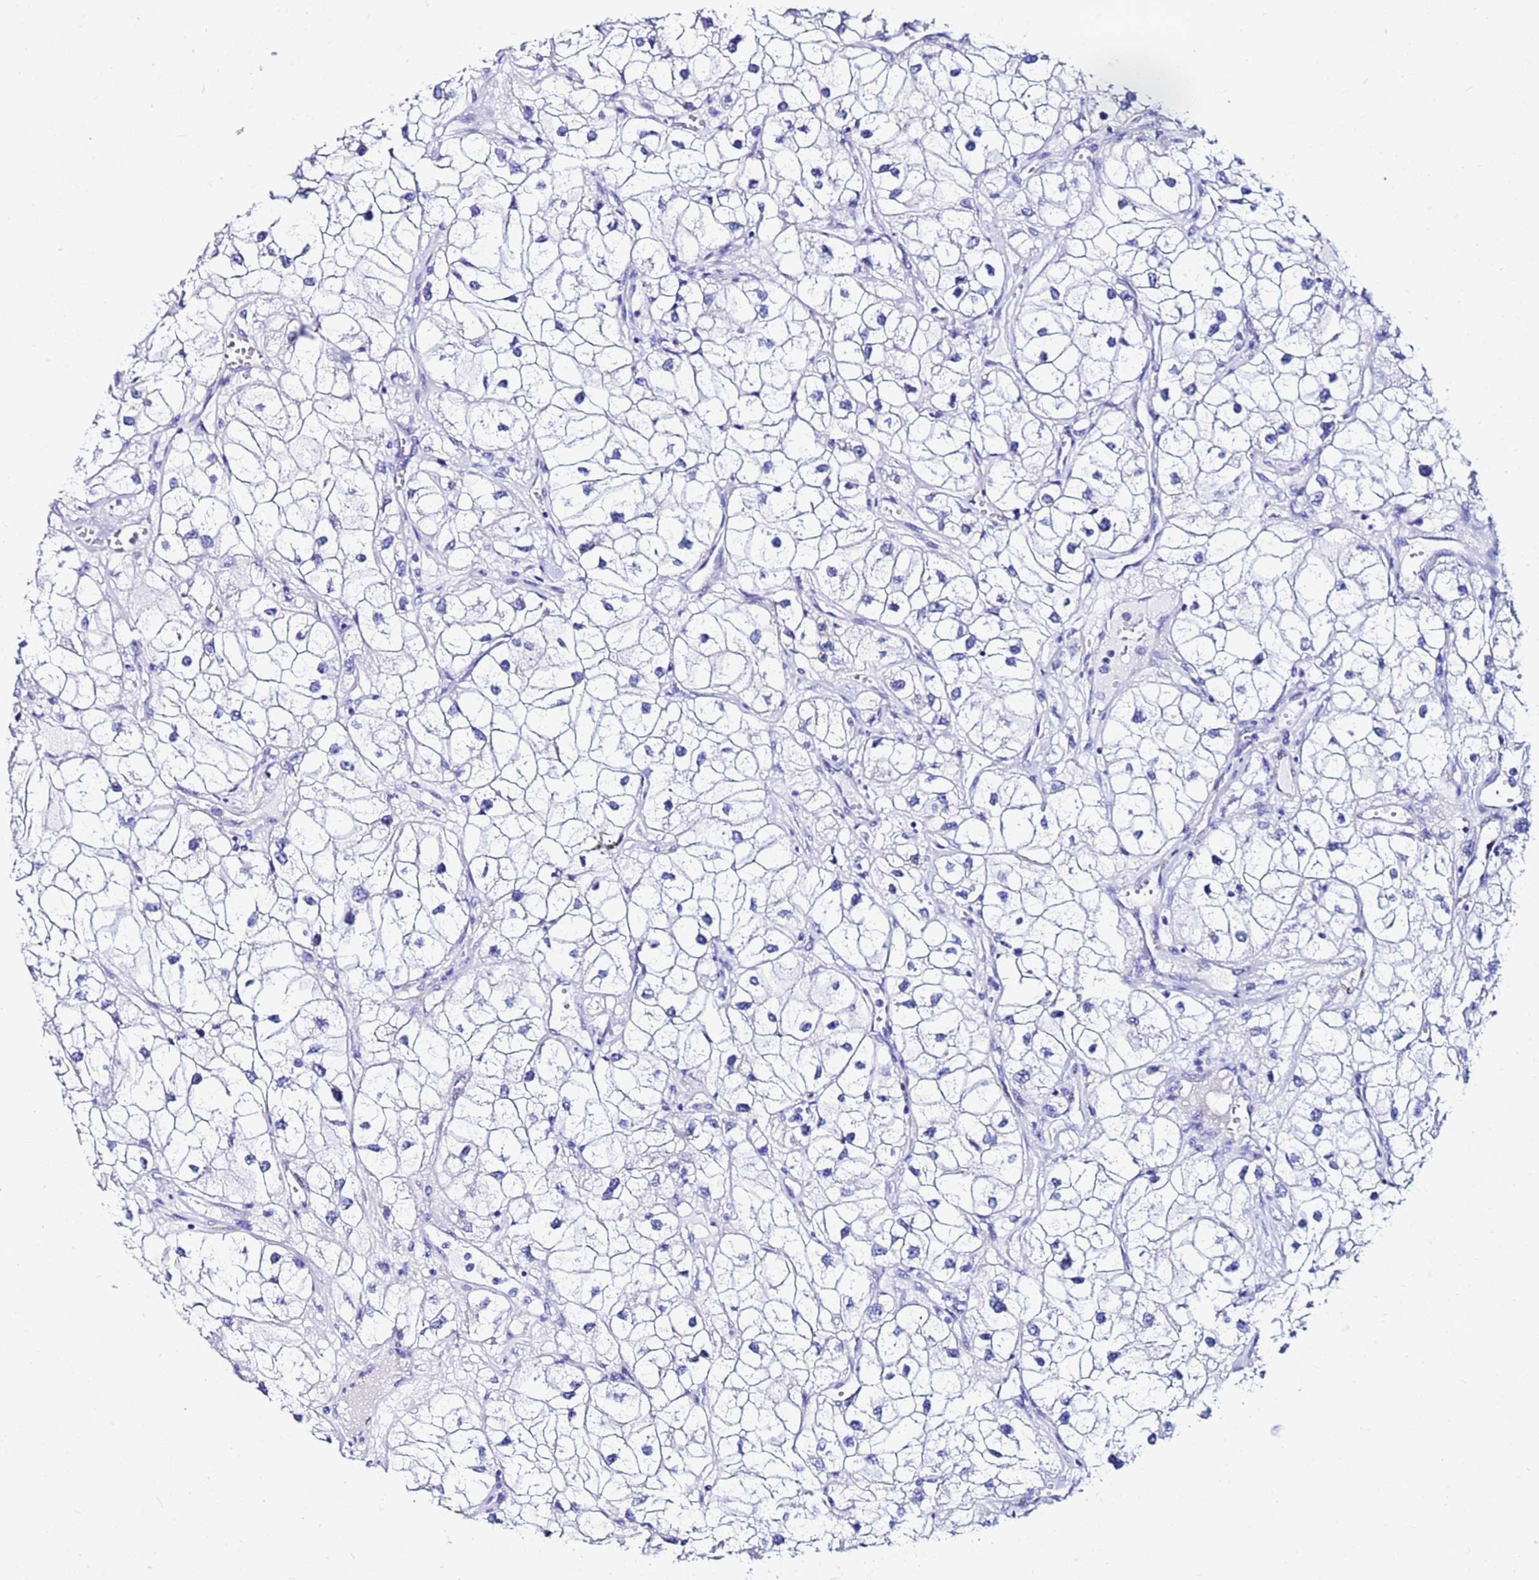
{"staining": {"intensity": "negative", "quantity": "none", "location": "none"}, "tissue": "renal cancer", "cell_type": "Tumor cells", "image_type": "cancer", "snomed": [{"axis": "morphology", "description": "Adenocarcinoma, NOS"}, {"axis": "topography", "description": "Kidney"}], "caption": "Protein analysis of adenocarcinoma (renal) shows no significant positivity in tumor cells.", "gene": "PPP1R14C", "patient": {"sex": "male", "age": 59}}